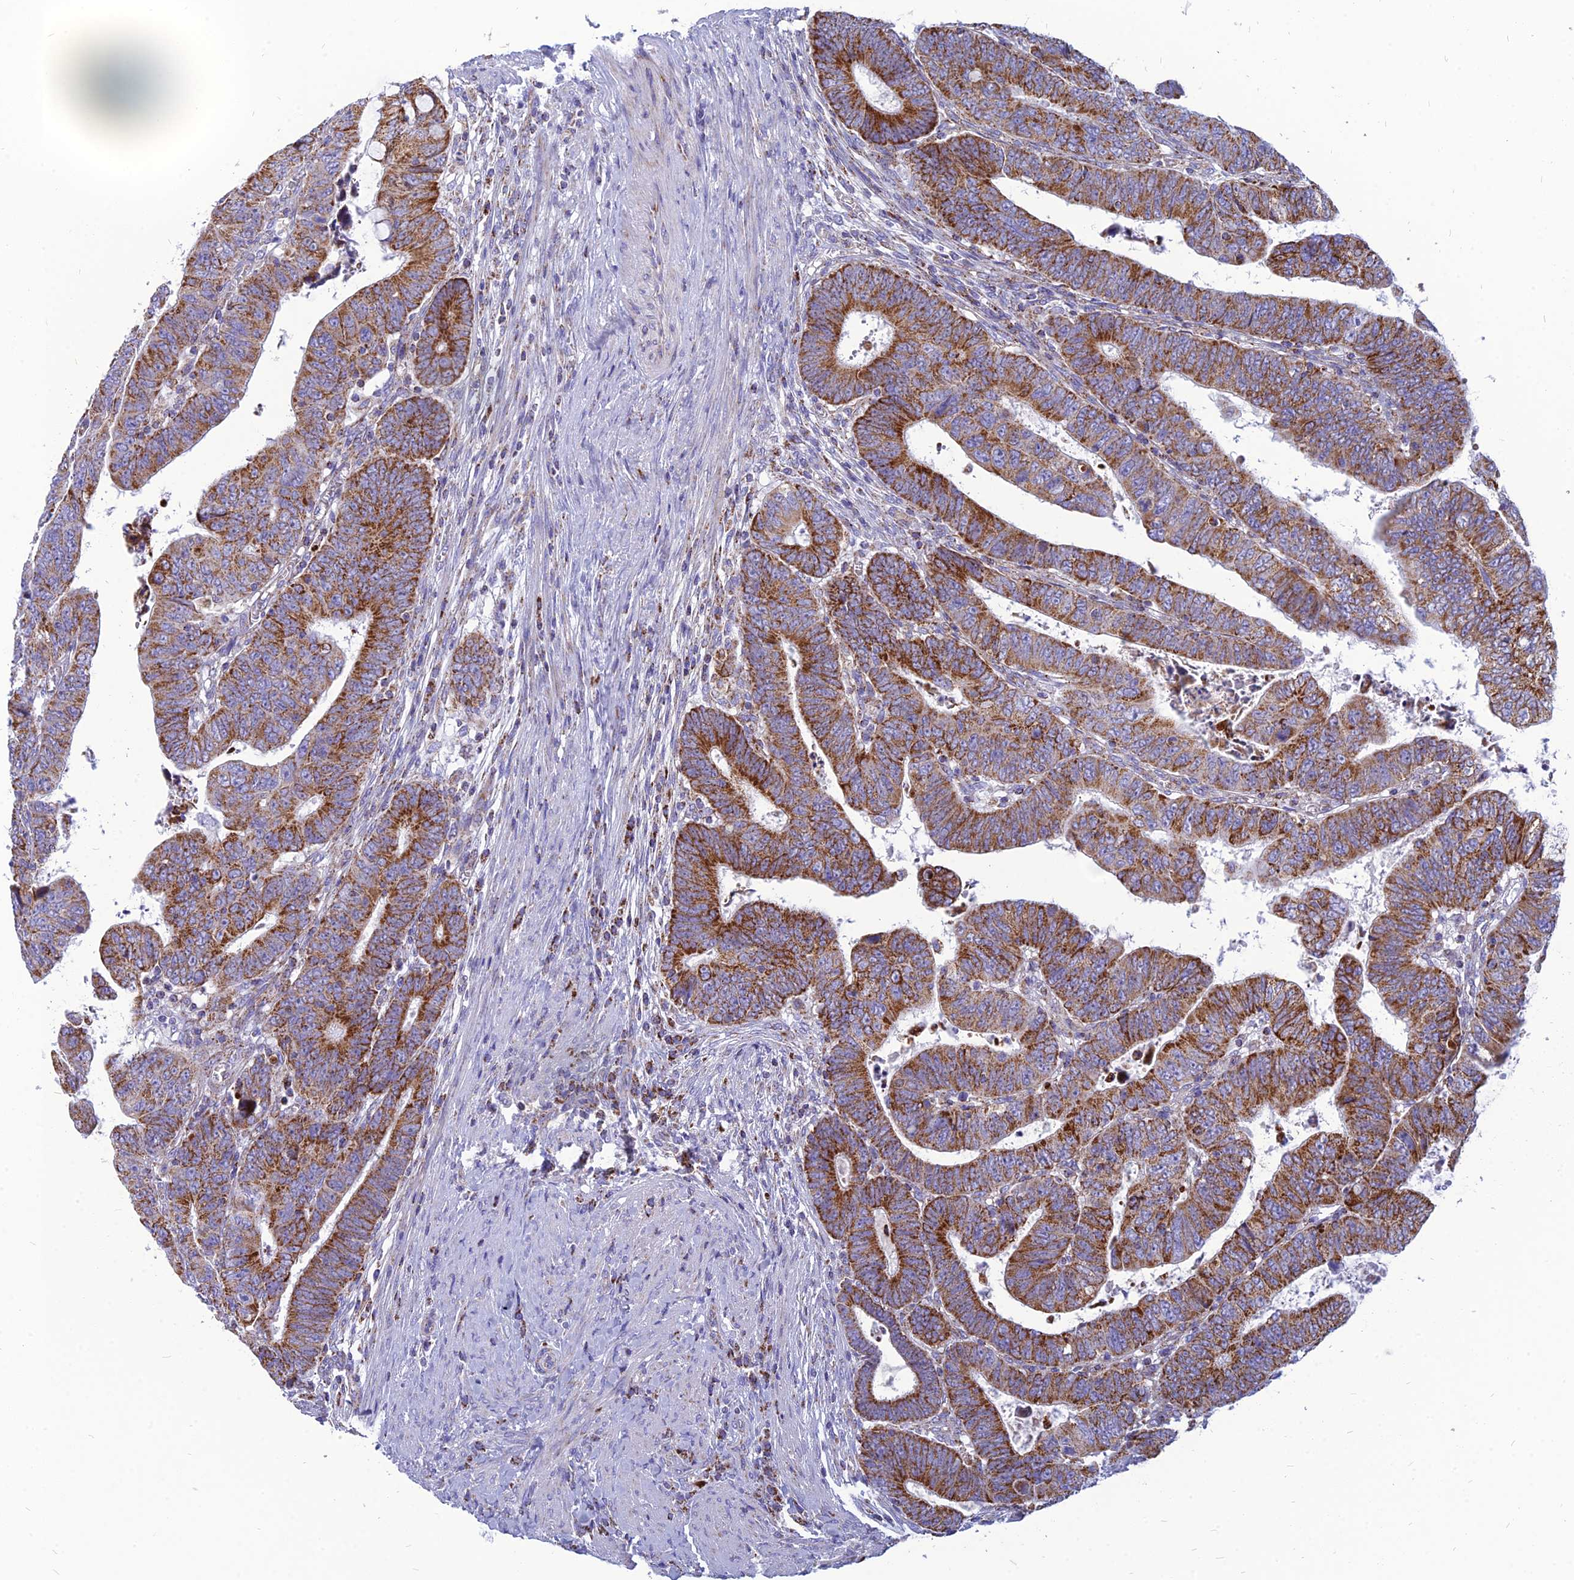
{"staining": {"intensity": "moderate", "quantity": ">75%", "location": "cytoplasmic/membranous"}, "tissue": "colorectal cancer", "cell_type": "Tumor cells", "image_type": "cancer", "snomed": [{"axis": "morphology", "description": "Normal tissue, NOS"}, {"axis": "morphology", "description": "Adenocarcinoma, NOS"}, {"axis": "topography", "description": "Rectum"}], "caption": "Protein analysis of adenocarcinoma (colorectal) tissue demonstrates moderate cytoplasmic/membranous positivity in about >75% of tumor cells. Using DAB (3,3'-diaminobenzidine) (brown) and hematoxylin (blue) stains, captured at high magnification using brightfield microscopy.", "gene": "PACC1", "patient": {"sex": "female", "age": 65}}